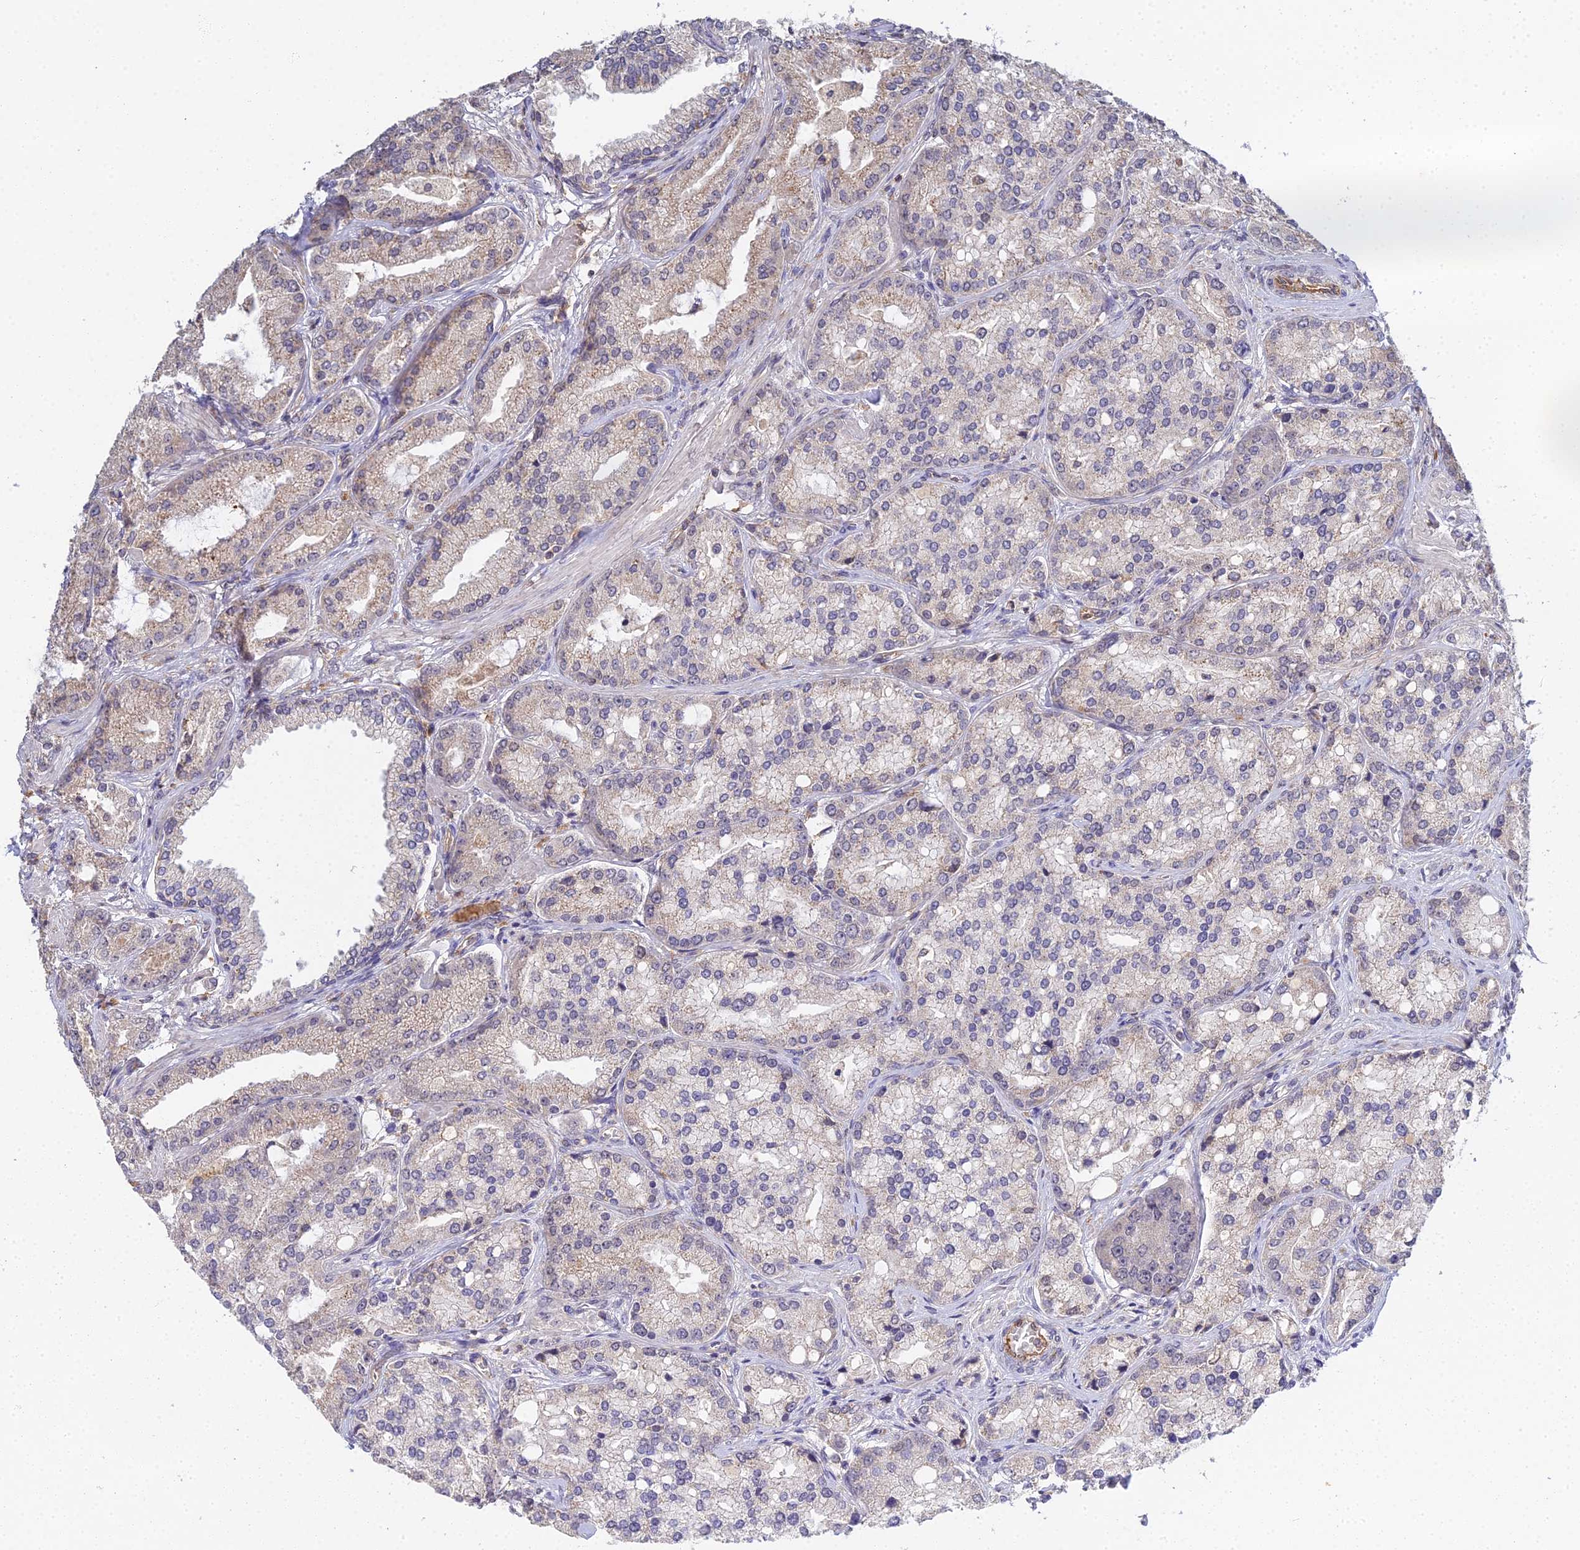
{"staining": {"intensity": "weak", "quantity": "25%-75%", "location": "cytoplasmic/membranous"}, "tissue": "prostate cancer", "cell_type": "Tumor cells", "image_type": "cancer", "snomed": [{"axis": "morphology", "description": "Adenocarcinoma, High grade"}, {"axis": "topography", "description": "Prostate"}], "caption": "Prostate adenocarcinoma (high-grade) was stained to show a protein in brown. There is low levels of weak cytoplasmic/membranous expression in approximately 25%-75% of tumor cells.", "gene": "TPRX1", "patient": {"sex": "male", "age": 71}}